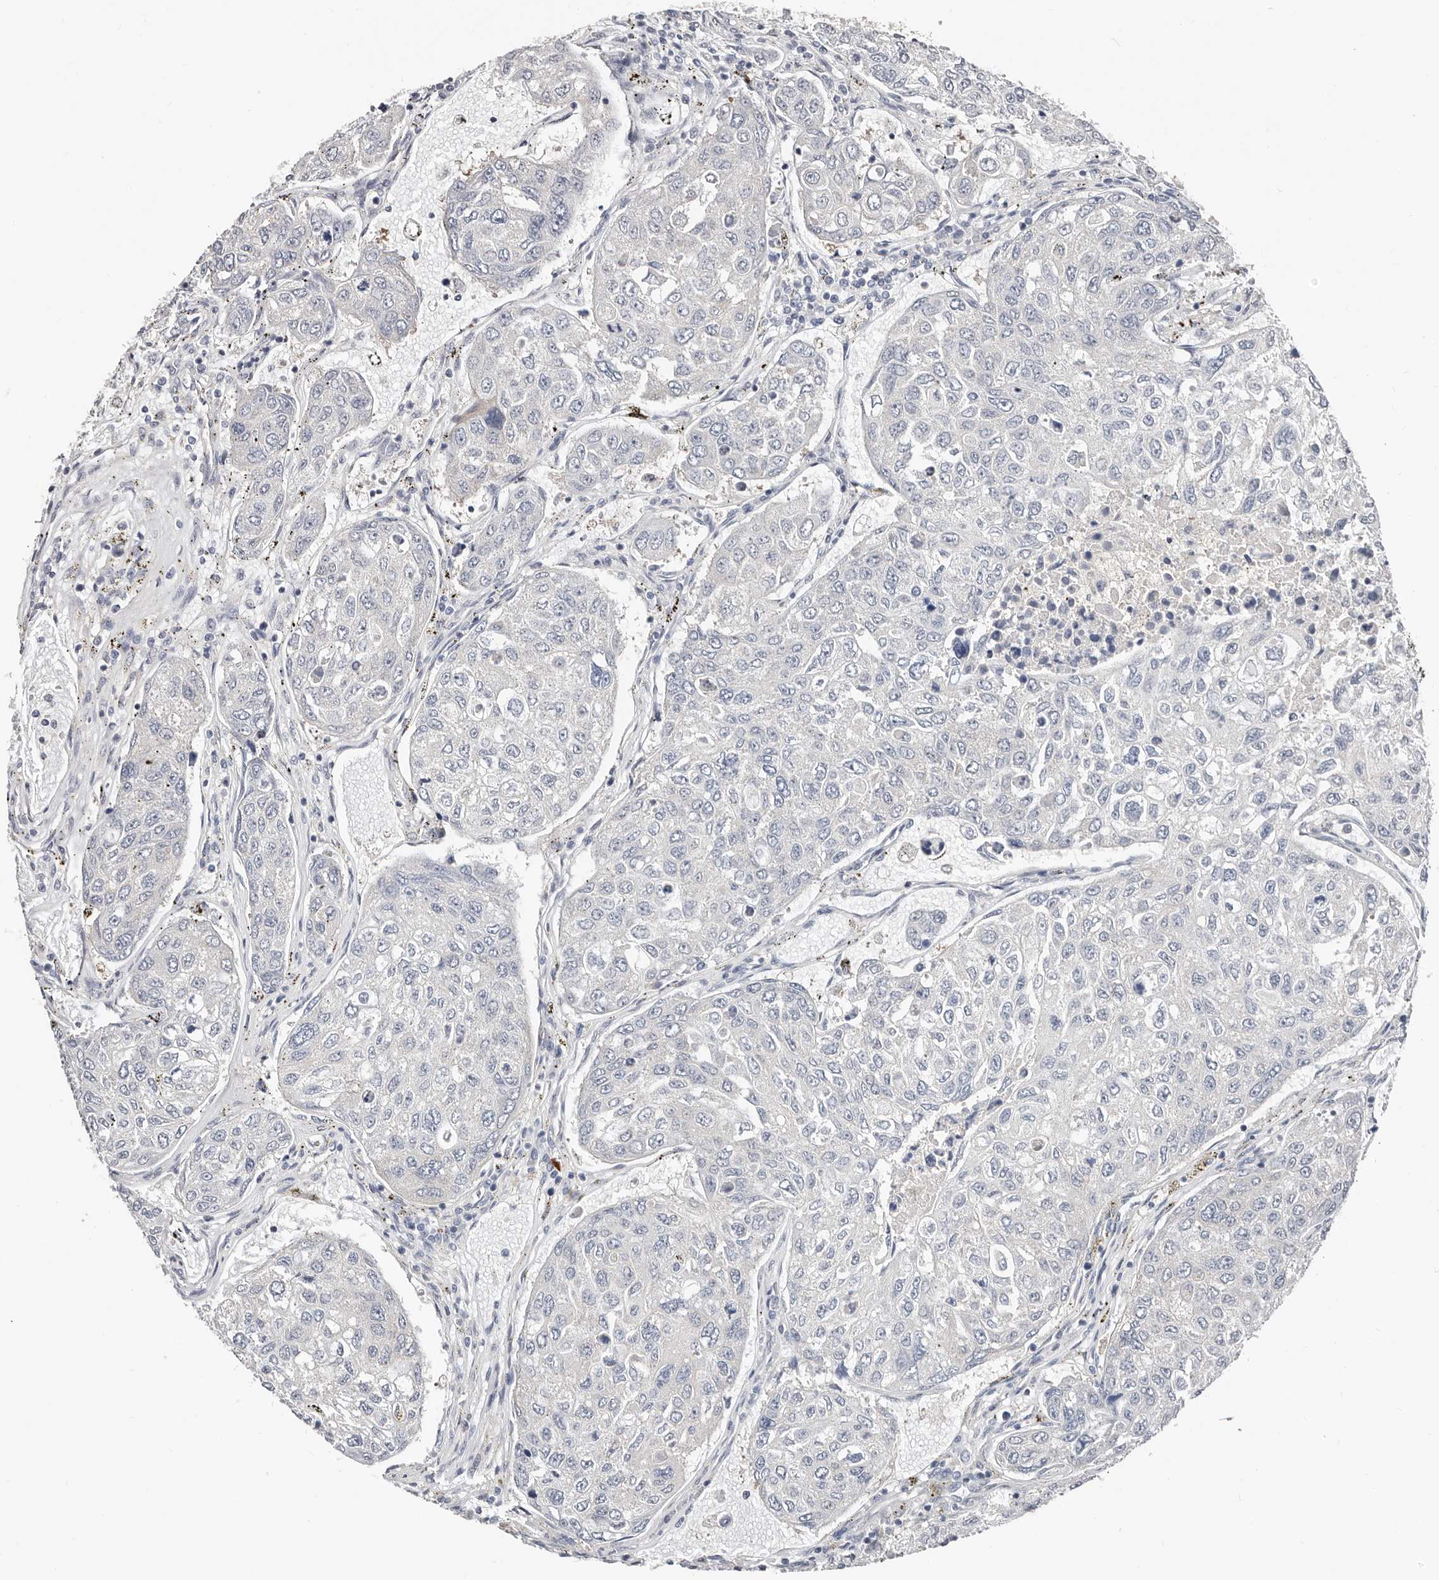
{"staining": {"intensity": "negative", "quantity": "none", "location": "none"}, "tissue": "urothelial cancer", "cell_type": "Tumor cells", "image_type": "cancer", "snomed": [{"axis": "morphology", "description": "Urothelial carcinoma, High grade"}, {"axis": "topography", "description": "Lymph node"}, {"axis": "topography", "description": "Urinary bladder"}], "caption": "There is no significant positivity in tumor cells of urothelial carcinoma (high-grade).", "gene": "ASRGL1", "patient": {"sex": "male", "age": 51}}